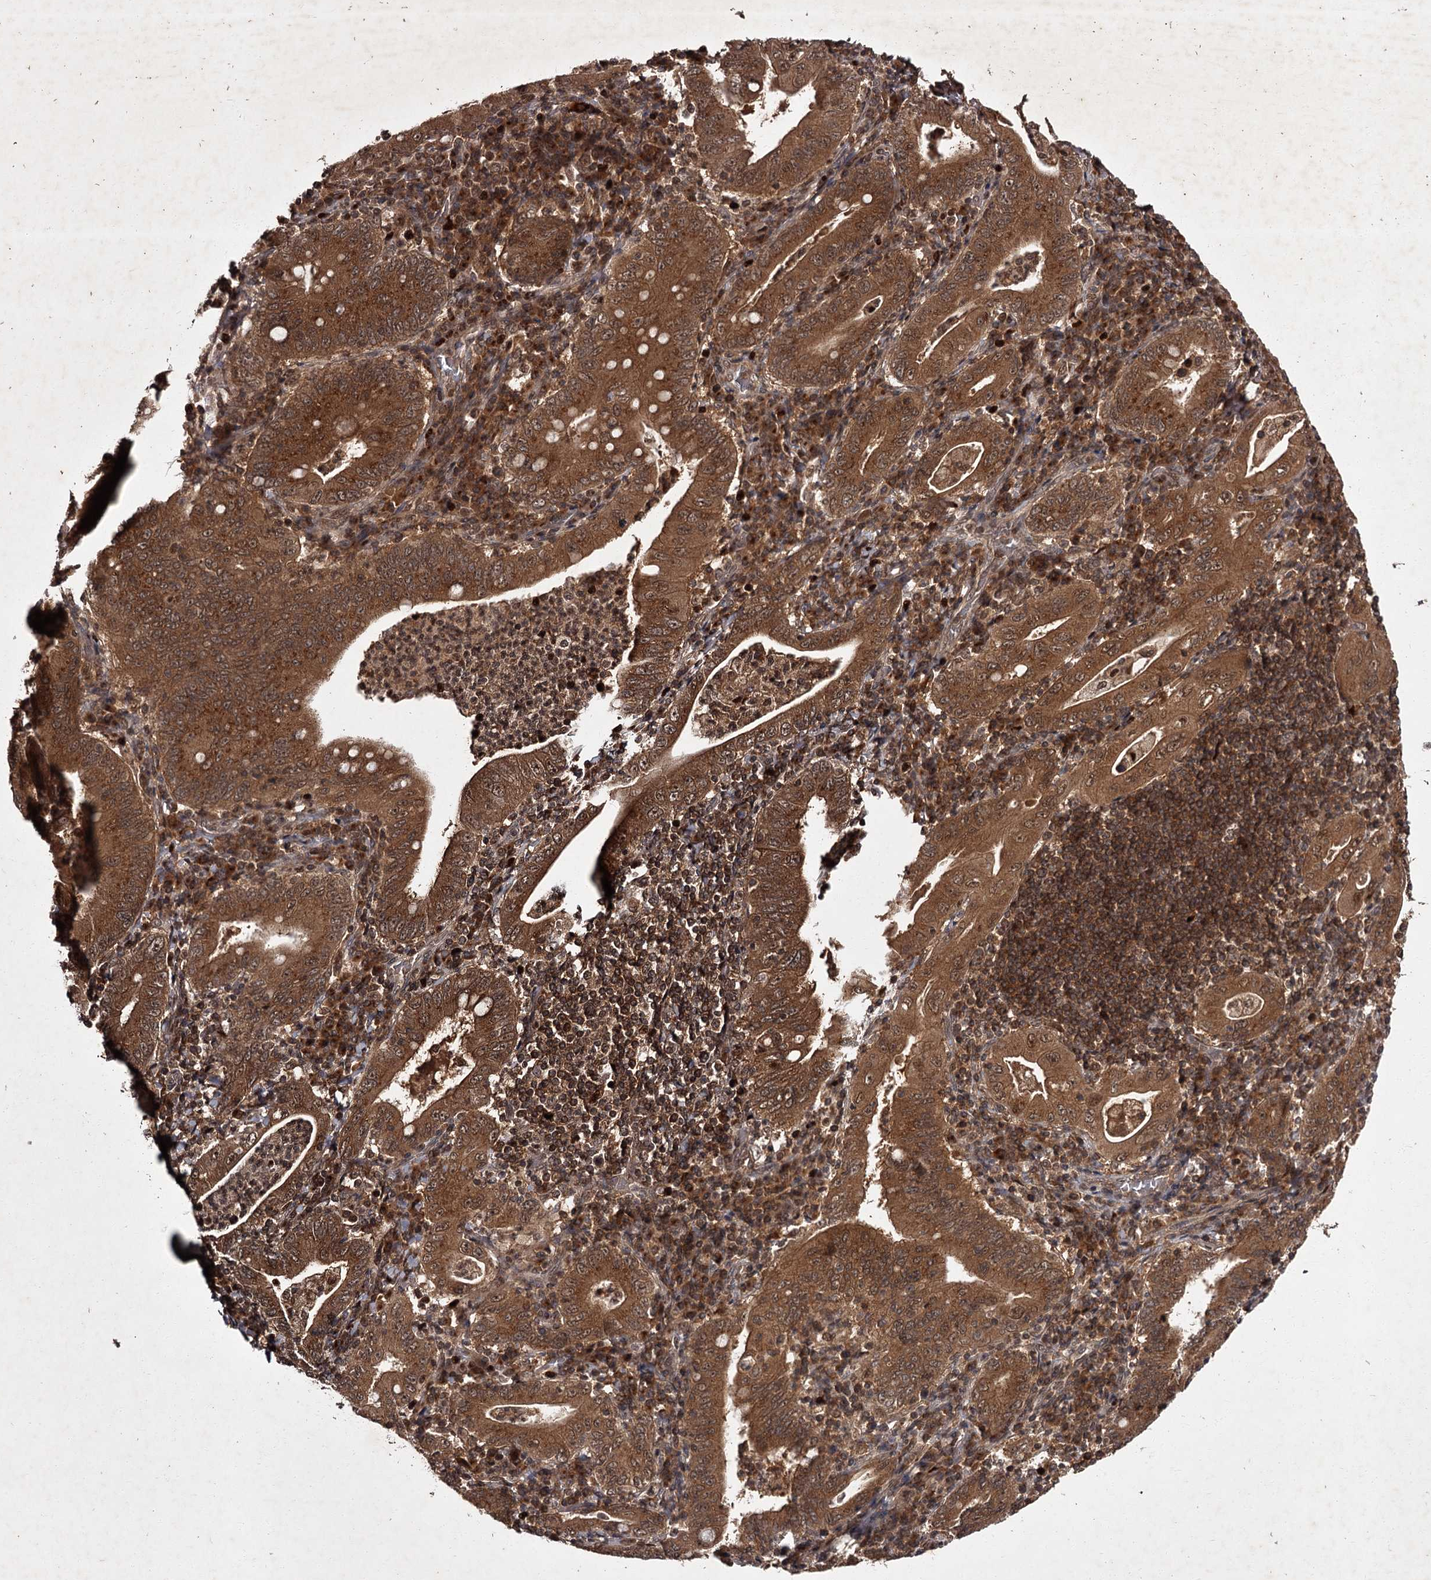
{"staining": {"intensity": "strong", "quantity": ">75%", "location": "cytoplasmic/membranous"}, "tissue": "stomach cancer", "cell_type": "Tumor cells", "image_type": "cancer", "snomed": [{"axis": "morphology", "description": "Normal tissue, NOS"}, {"axis": "morphology", "description": "Adenocarcinoma, NOS"}, {"axis": "topography", "description": "Esophagus"}, {"axis": "topography", "description": "Stomach, upper"}, {"axis": "topography", "description": "Peripheral nerve tissue"}], "caption": "Protein staining by immunohistochemistry demonstrates strong cytoplasmic/membranous positivity in approximately >75% of tumor cells in stomach cancer.", "gene": "TBC1D23", "patient": {"sex": "male", "age": 62}}